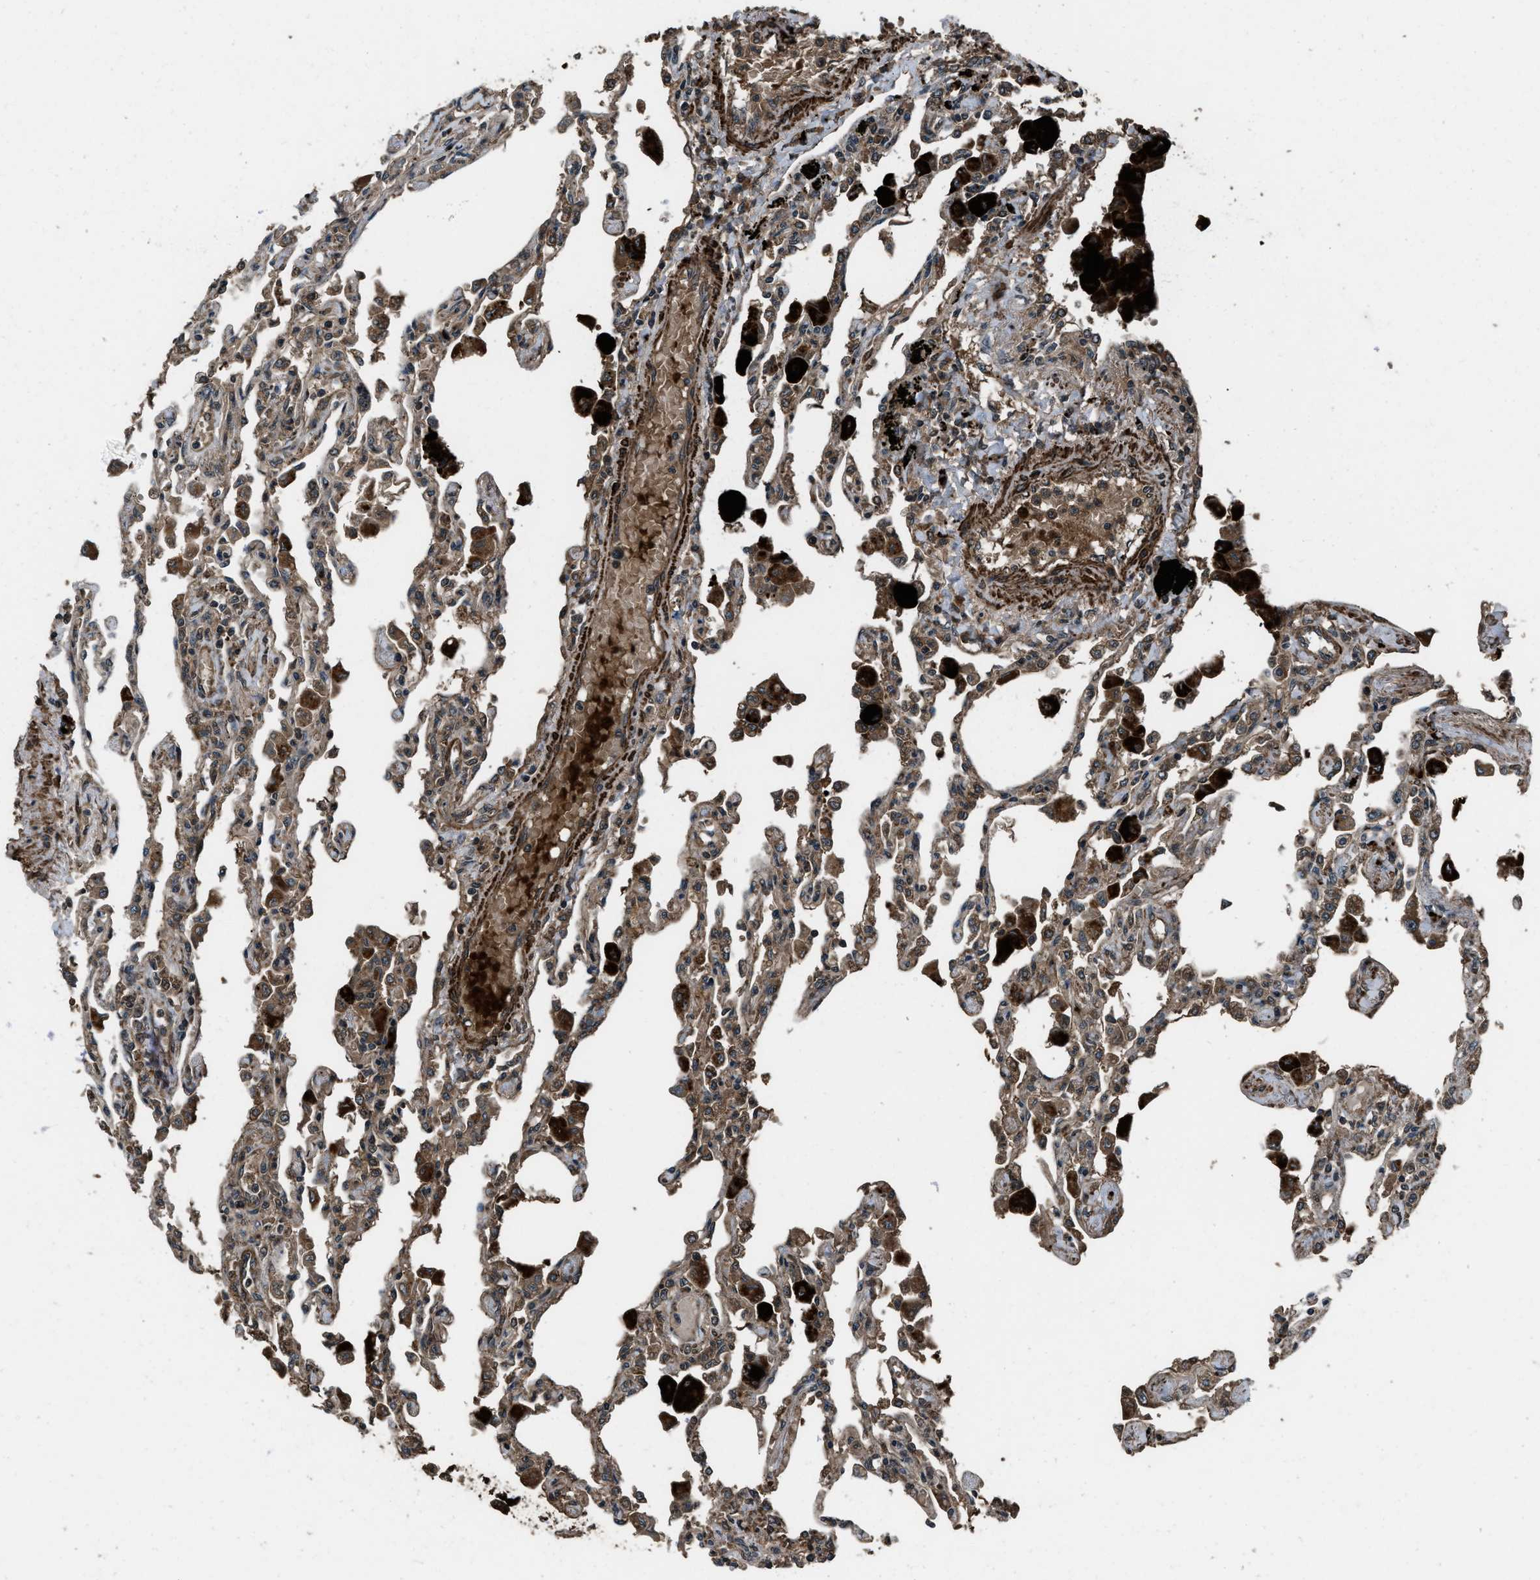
{"staining": {"intensity": "moderate", "quantity": ">75%", "location": "cytoplasmic/membranous"}, "tissue": "lung", "cell_type": "Alveolar cells", "image_type": "normal", "snomed": [{"axis": "morphology", "description": "Normal tissue, NOS"}, {"axis": "topography", "description": "Bronchus"}, {"axis": "topography", "description": "Lung"}], "caption": "The image displays staining of benign lung, revealing moderate cytoplasmic/membranous protein expression (brown color) within alveolar cells.", "gene": "IRAK4", "patient": {"sex": "female", "age": 49}}